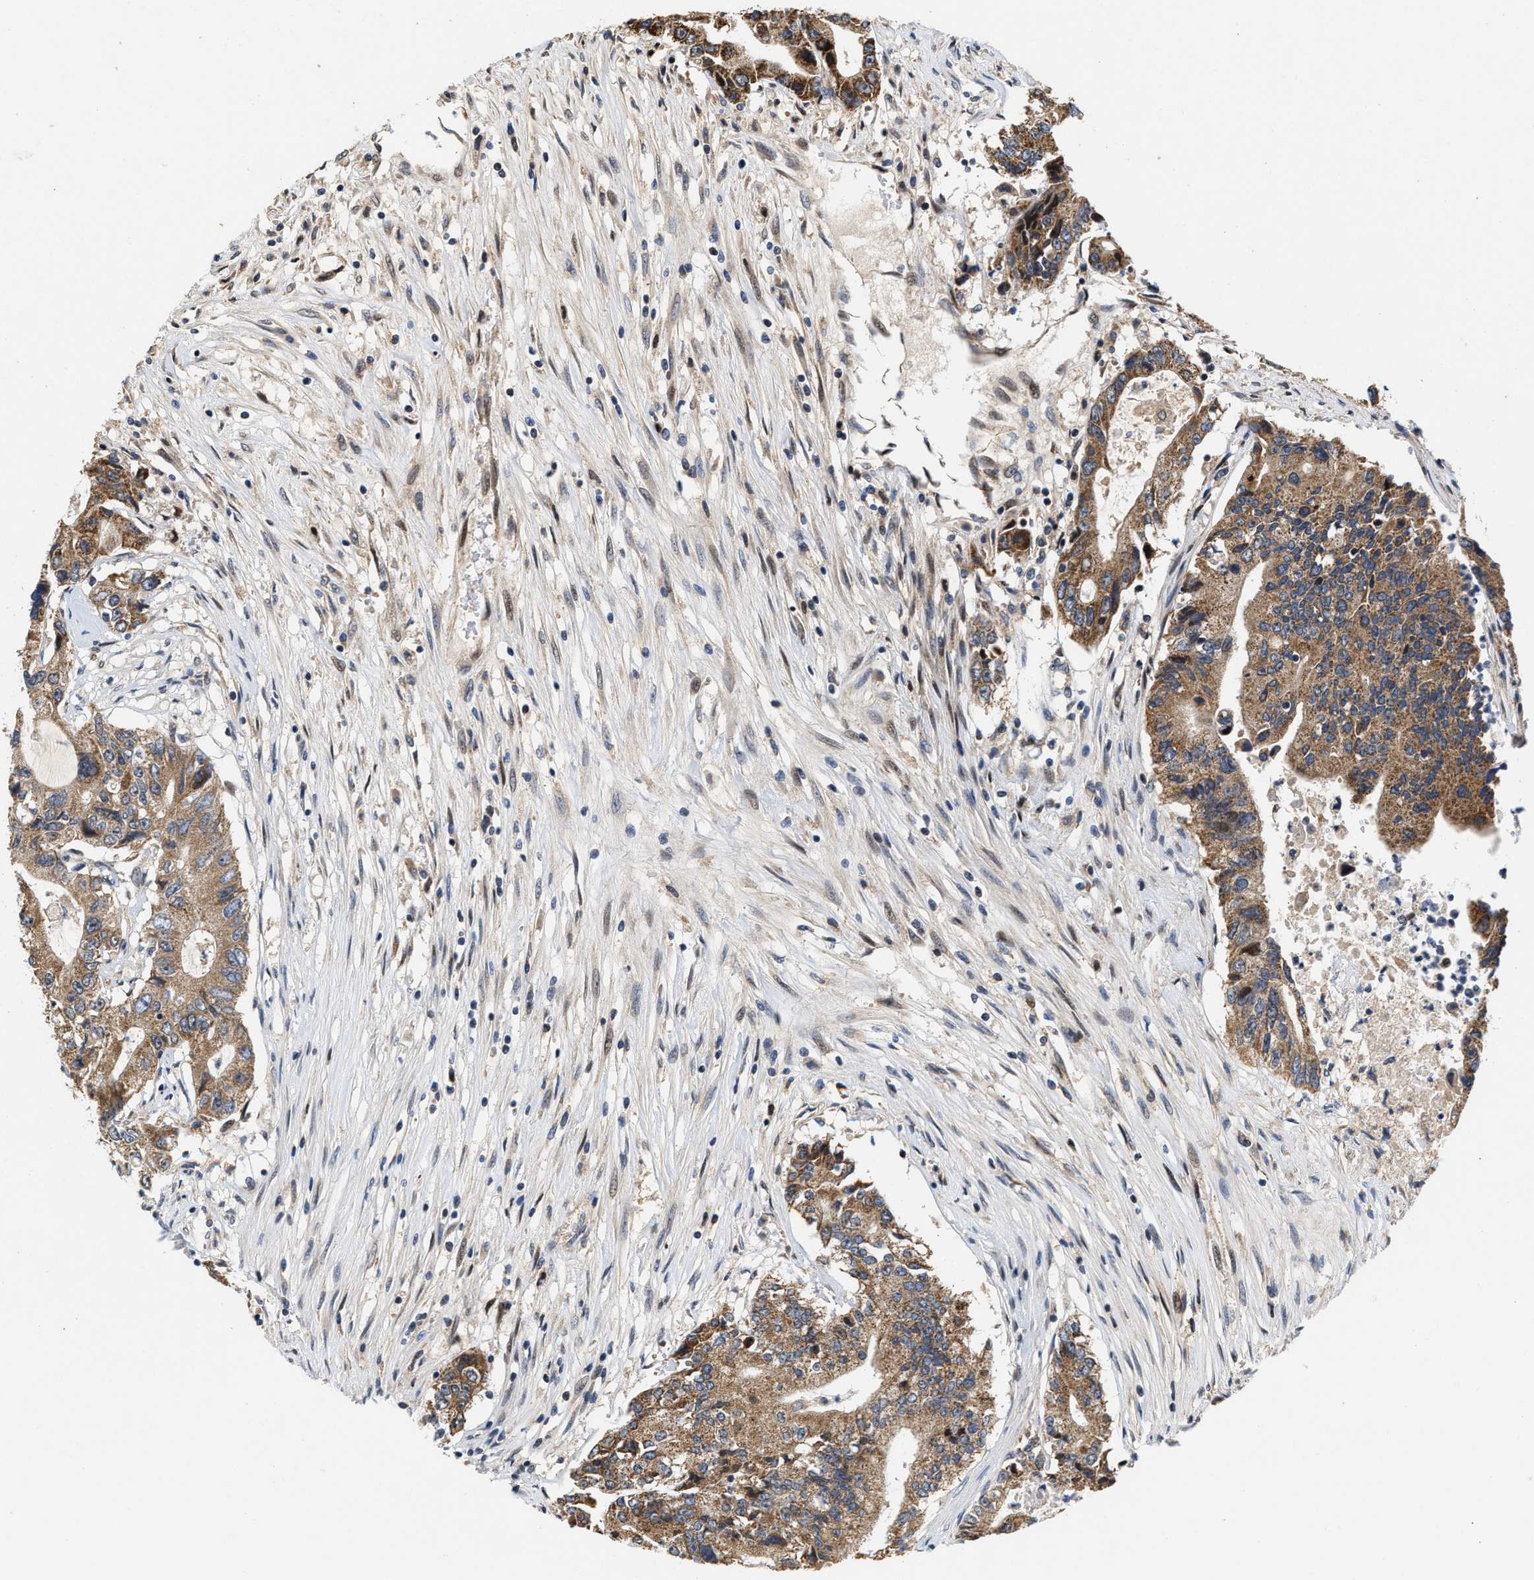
{"staining": {"intensity": "moderate", "quantity": ">75%", "location": "cytoplasmic/membranous"}, "tissue": "colorectal cancer", "cell_type": "Tumor cells", "image_type": "cancer", "snomed": [{"axis": "morphology", "description": "Adenocarcinoma, NOS"}, {"axis": "topography", "description": "Colon"}], "caption": "Immunohistochemistry (IHC) staining of colorectal cancer, which exhibits medium levels of moderate cytoplasmic/membranous positivity in about >75% of tumor cells indicating moderate cytoplasmic/membranous protein positivity. The staining was performed using DAB (3,3'-diaminobenzidine) (brown) for protein detection and nuclei were counterstained in hematoxylin (blue).", "gene": "SCYL2", "patient": {"sex": "female", "age": 77}}